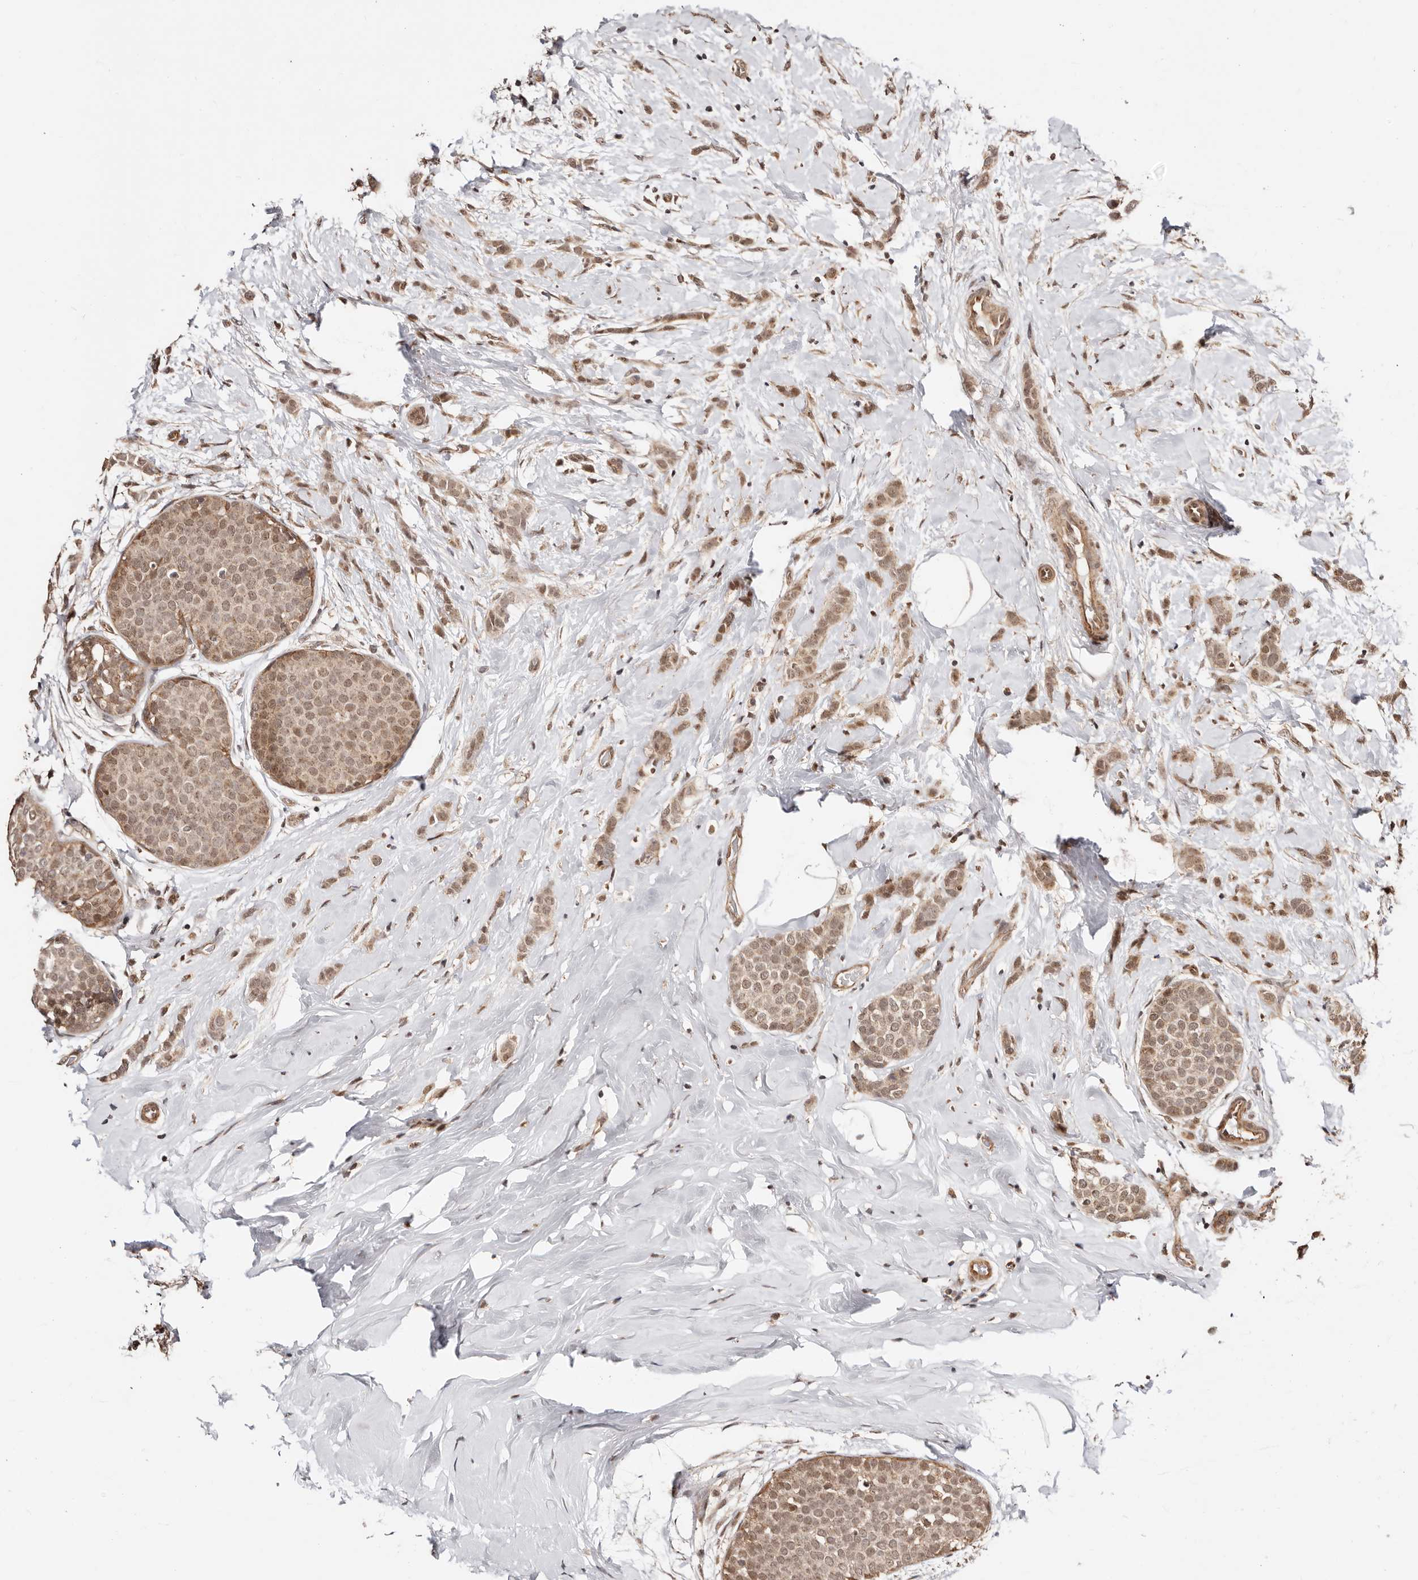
{"staining": {"intensity": "moderate", "quantity": ">75%", "location": "cytoplasmic/membranous,nuclear"}, "tissue": "breast cancer", "cell_type": "Tumor cells", "image_type": "cancer", "snomed": [{"axis": "morphology", "description": "Lobular carcinoma, in situ"}, {"axis": "morphology", "description": "Lobular carcinoma"}, {"axis": "topography", "description": "Breast"}], "caption": "An image of breast lobular carcinoma stained for a protein exhibits moderate cytoplasmic/membranous and nuclear brown staining in tumor cells. The staining was performed using DAB (3,3'-diaminobenzidine) to visualize the protein expression in brown, while the nuclei were stained in blue with hematoxylin (Magnification: 20x).", "gene": "CTNNBL1", "patient": {"sex": "female", "age": 41}}